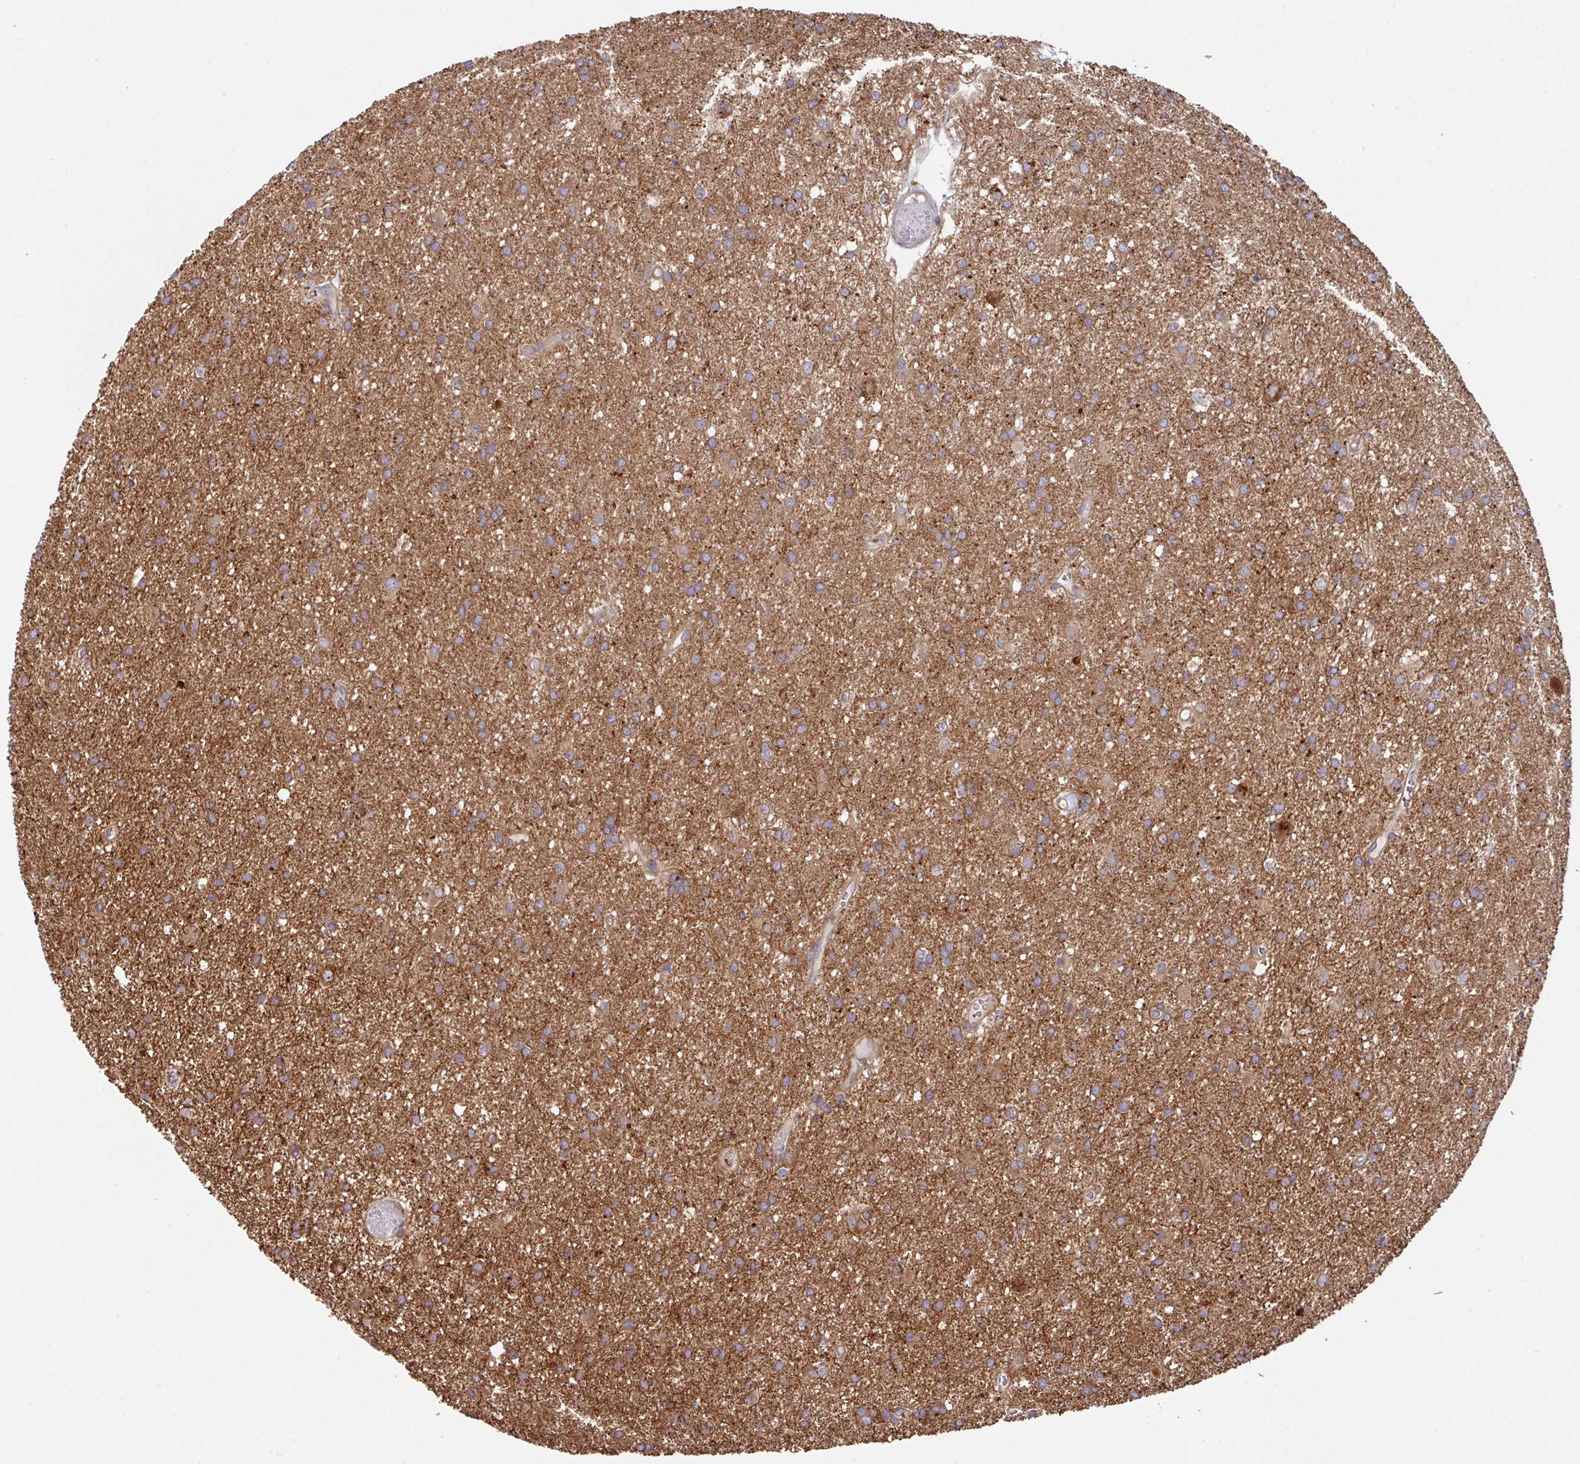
{"staining": {"intensity": "moderate", "quantity": "25%-75%", "location": "cytoplasmic/membranous"}, "tissue": "glioma", "cell_type": "Tumor cells", "image_type": "cancer", "snomed": [{"axis": "morphology", "description": "Glioma, malignant, High grade"}, {"axis": "topography", "description": "Brain"}], "caption": "A brown stain shows moderate cytoplasmic/membranous staining of a protein in malignant glioma (high-grade) tumor cells.", "gene": "TRIM14", "patient": {"sex": "female", "age": 50}}